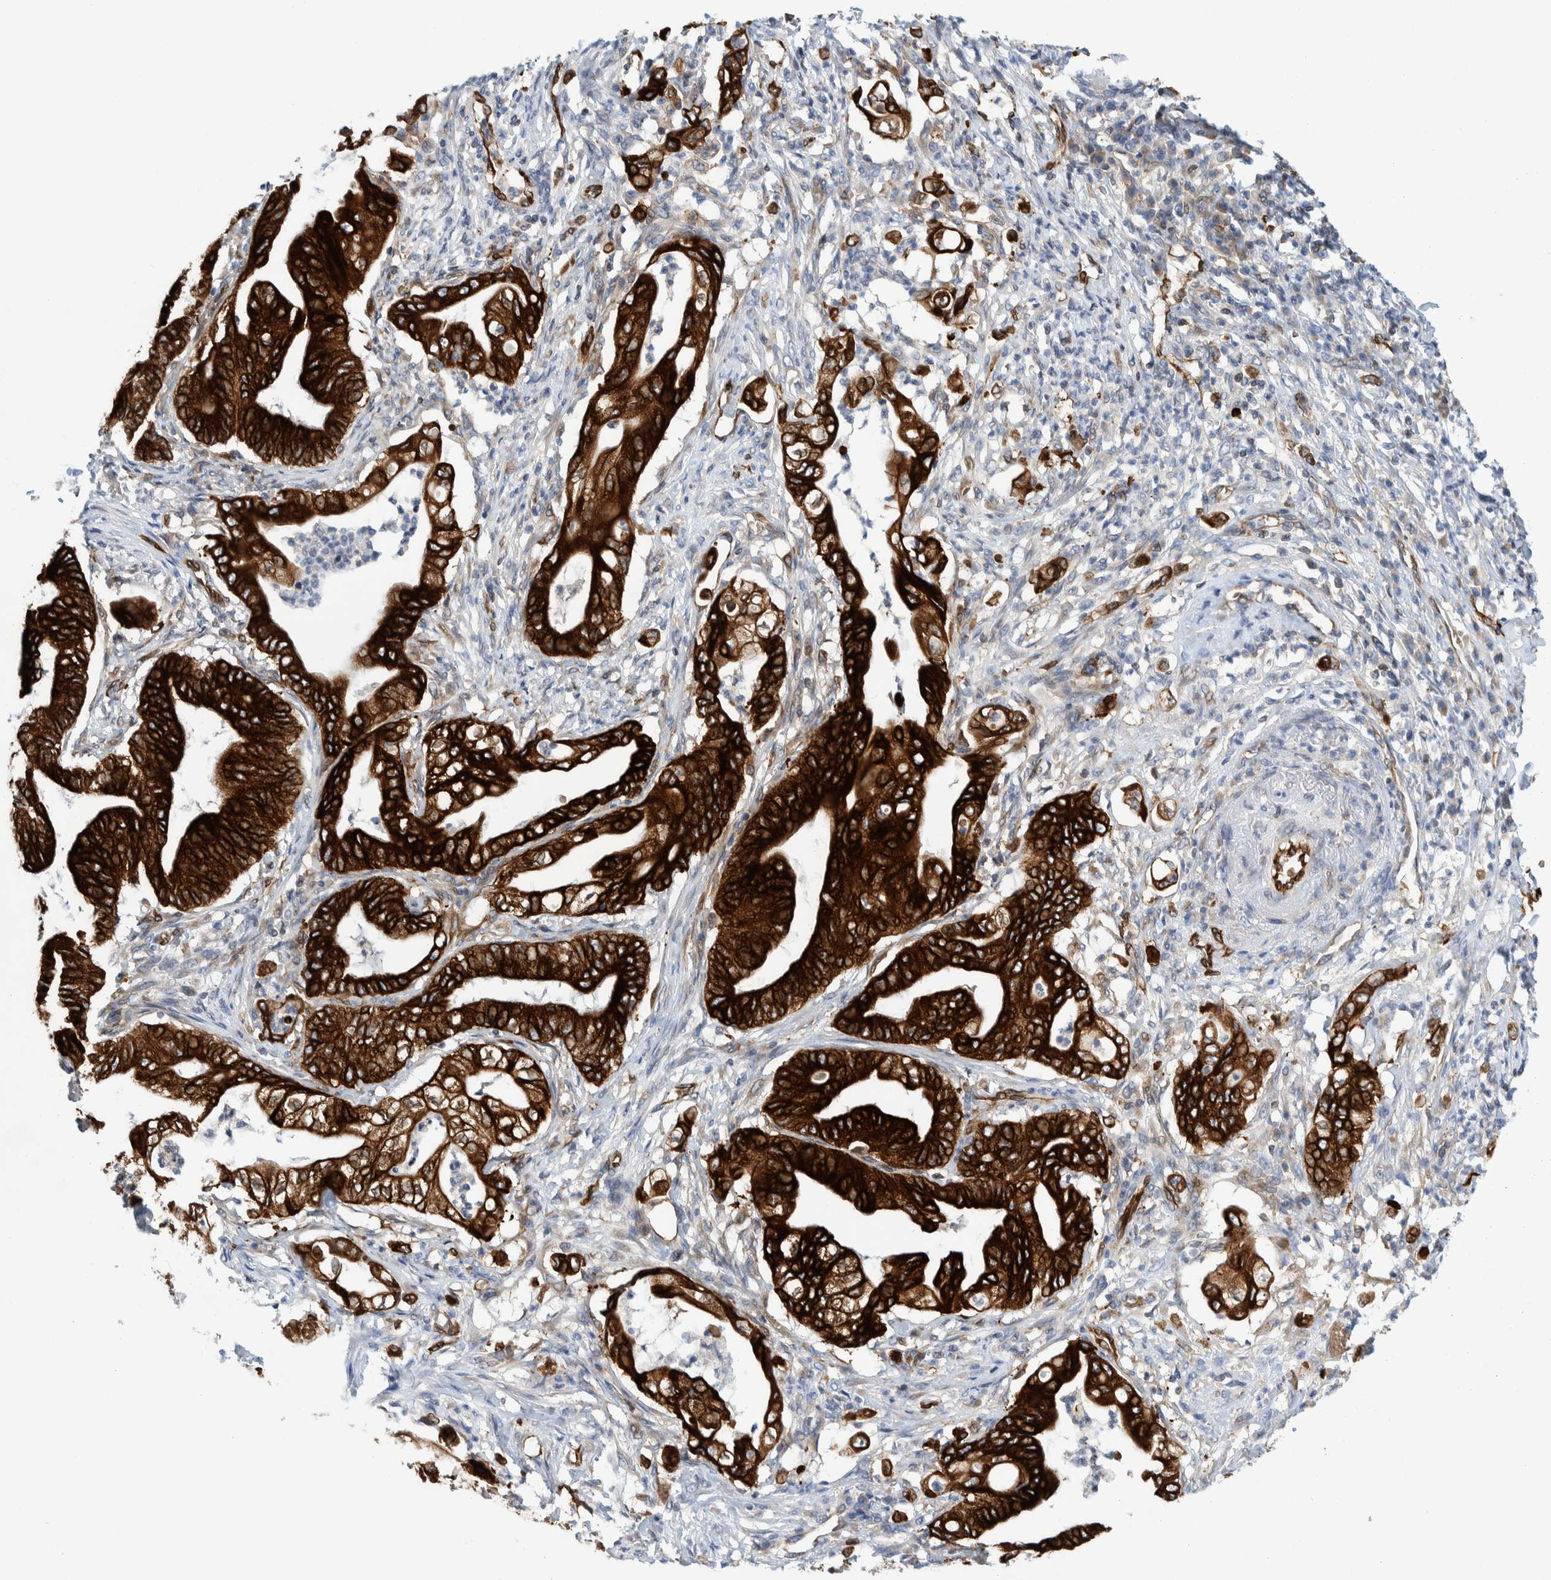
{"staining": {"intensity": "strong", "quantity": ">75%", "location": "cytoplasmic/membranous"}, "tissue": "stomach cancer", "cell_type": "Tumor cells", "image_type": "cancer", "snomed": [{"axis": "morphology", "description": "Adenocarcinoma, NOS"}, {"axis": "topography", "description": "Stomach"}], "caption": "Tumor cells display strong cytoplasmic/membranous staining in approximately >75% of cells in stomach cancer.", "gene": "THEM6", "patient": {"sex": "female", "age": 73}}